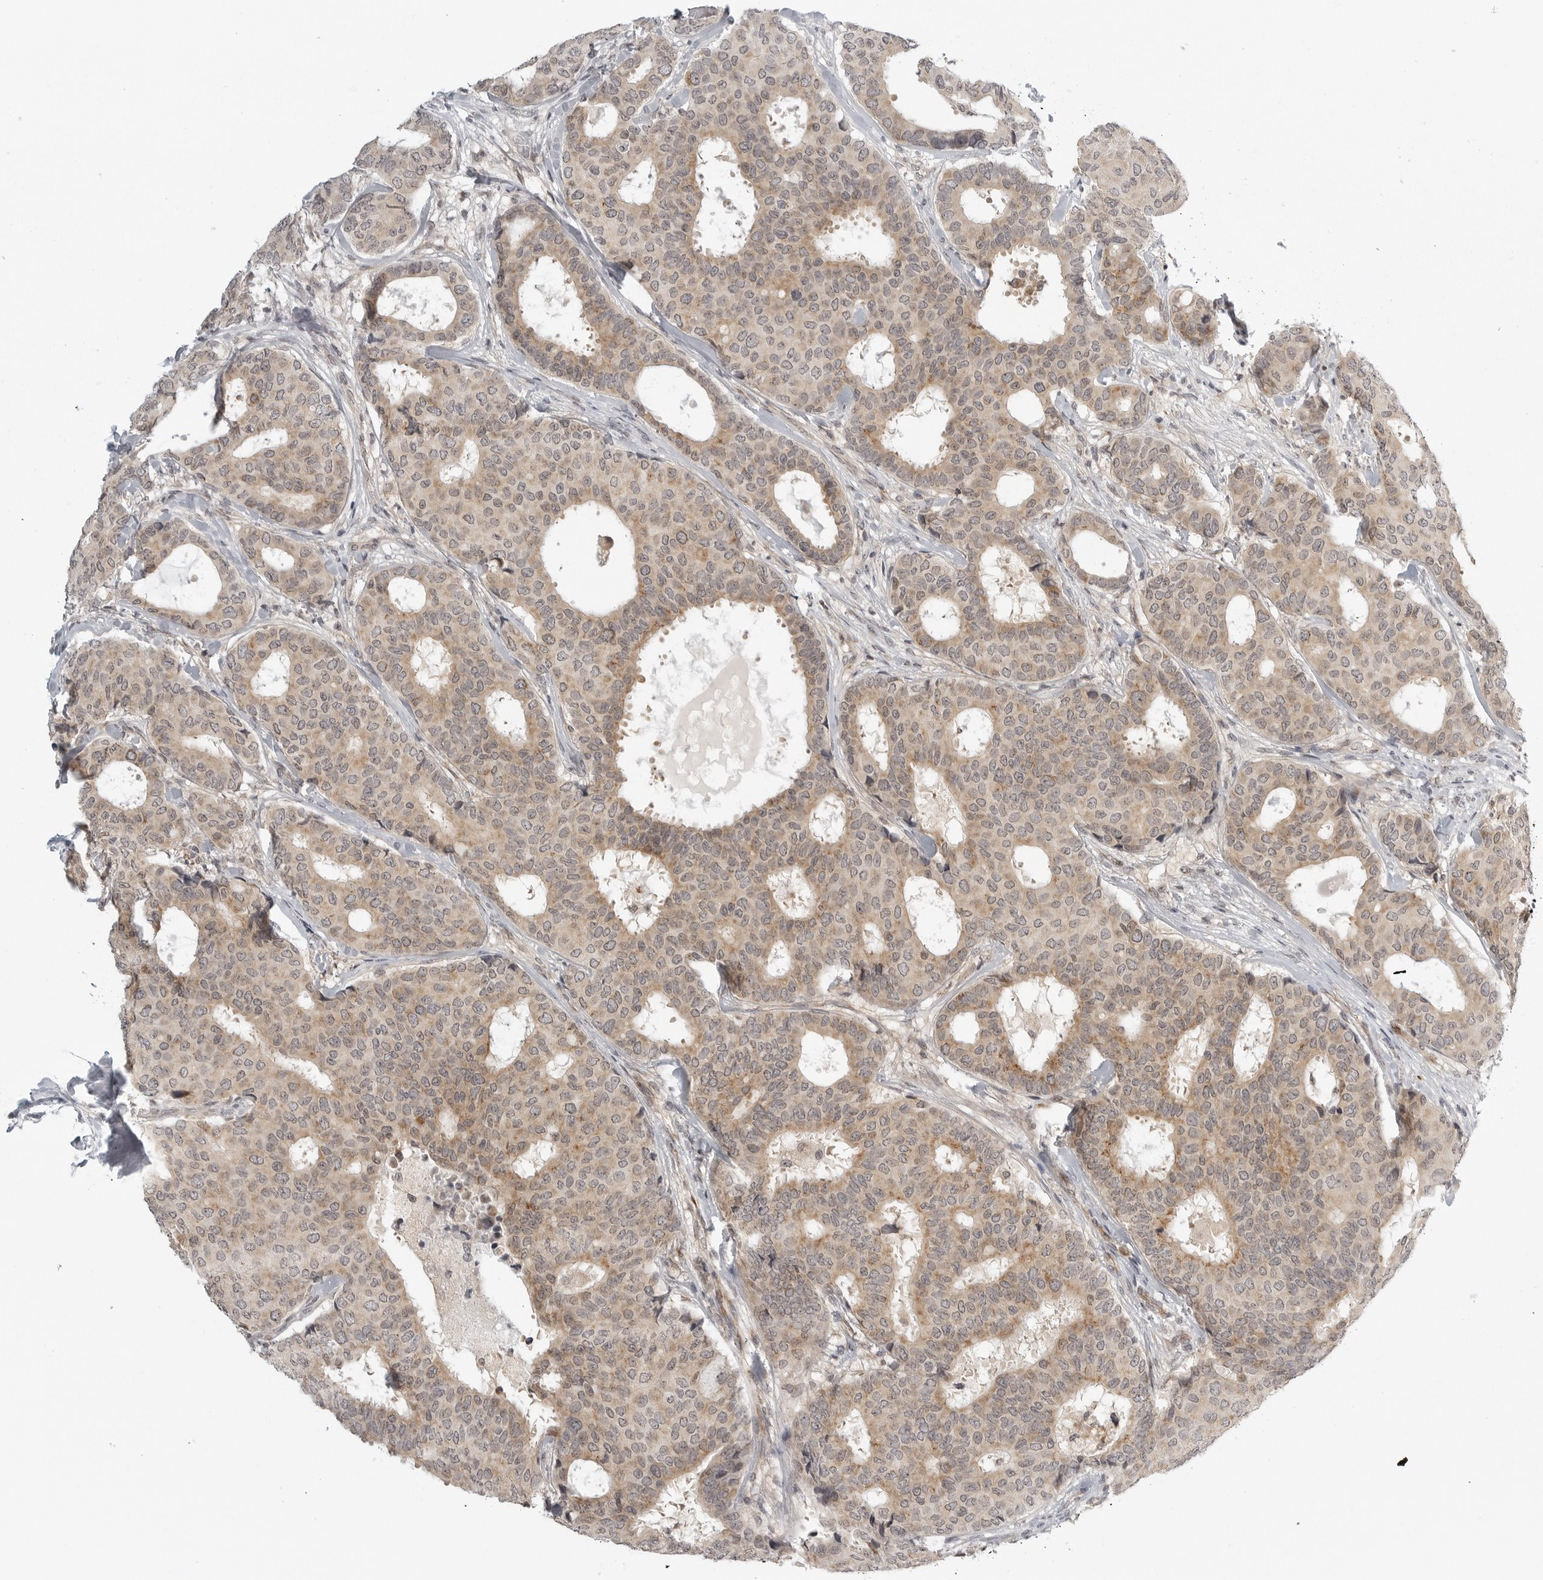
{"staining": {"intensity": "moderate", "quantity": ">75%", "location": "cytoplasmic/membranous"}, "tissue": "breast cancer", "cell_type": "Tumor cells", "image_type": "cancer", "snomed": [{"axis": "morphology", "description": "Duct carcinoma"}, {"axis": "topography", "description": "Breast"}], "caption": "Tumor cells exhibit moderate cytoplasmic/membranous positivity in approximately >75% of cells in breast cancer (intraductal carcinoma).", "gene": "TUT4", "patient": {"sex": "female", "age": 75}}